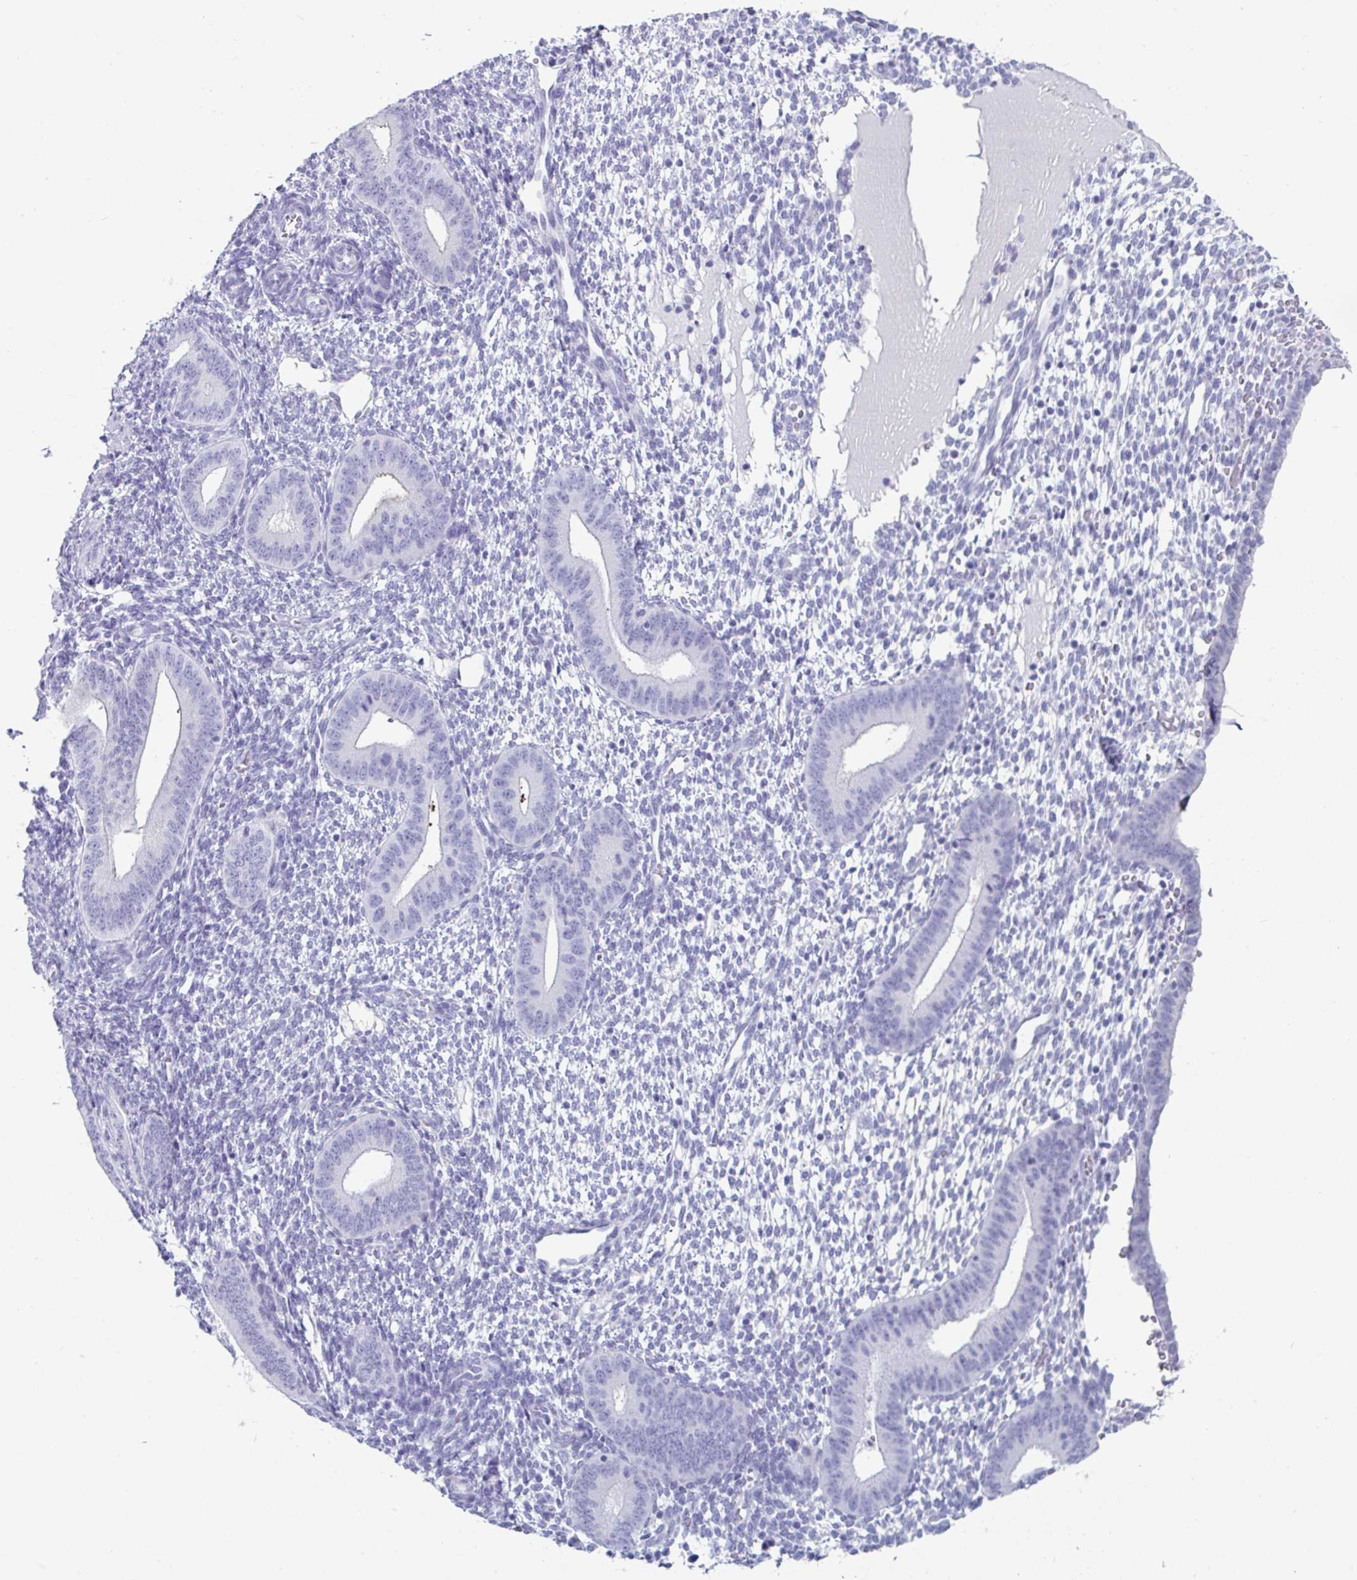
{"staining": {"intensity": "negative", "quantity": "none", "location": "none"}, "tissue": "endometrium", "cell_type": "Cells in endometrial stroma", "image_type": "normal", "snomed": [{"axis": "morphology", "description": "Normal tissue, NOS"}, {"axis": "topography", "description": "Endometrium"}], "caption": "An IHC image of unremarkable endometrium is shown. There is no staining in cells in endometrial stroma of endometrium. Brightfield microscopy of immunohistochemistry (IHC) stained with DAB (3,3'-diaminobenzidine) (brown) and hematoxylin (blue), captured at high magnification.", "gene": "CREG2", "patient": {"sex": "female", "age": 40}}